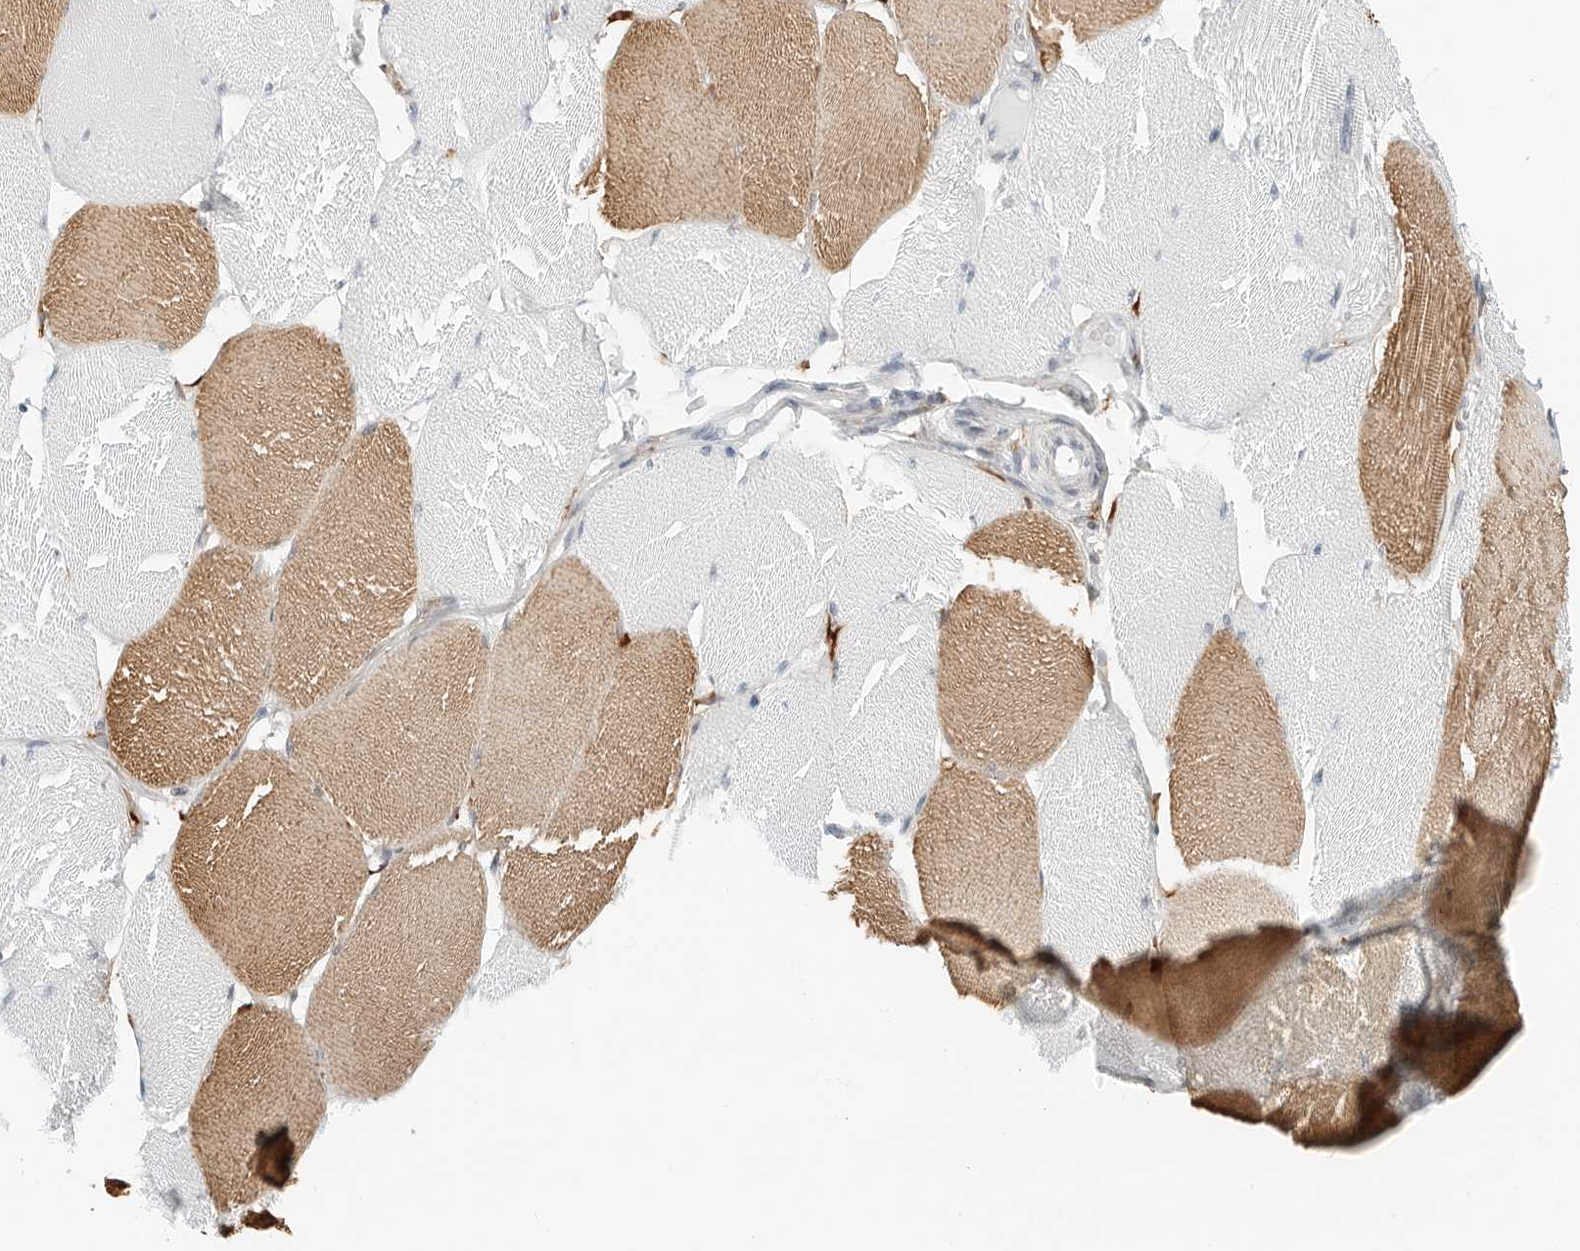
{"staining": {"intensity": "moderate", "quantity": "25%-75%", "location": "cytoplasmic/membranous"}, "tissue": "skeletal muscle", "cell_type": "Myocytes", "image_type": "normal", "snomed": [{"axis": "morphology", "description": "Normal tissue, NOS"}, {"axis": "topography", "description": "Skin"}, {"axis": "topography", "description": "Skeletal muscle"}], "caption": "Human skeletal muscle stained for a protein (brown) displays moderate cytoplasmic/membranous positive expression in approximately 25%-75% of myocytes.", "gene": "P4HA2", "patient": {"sex": "male", "age": 83}}